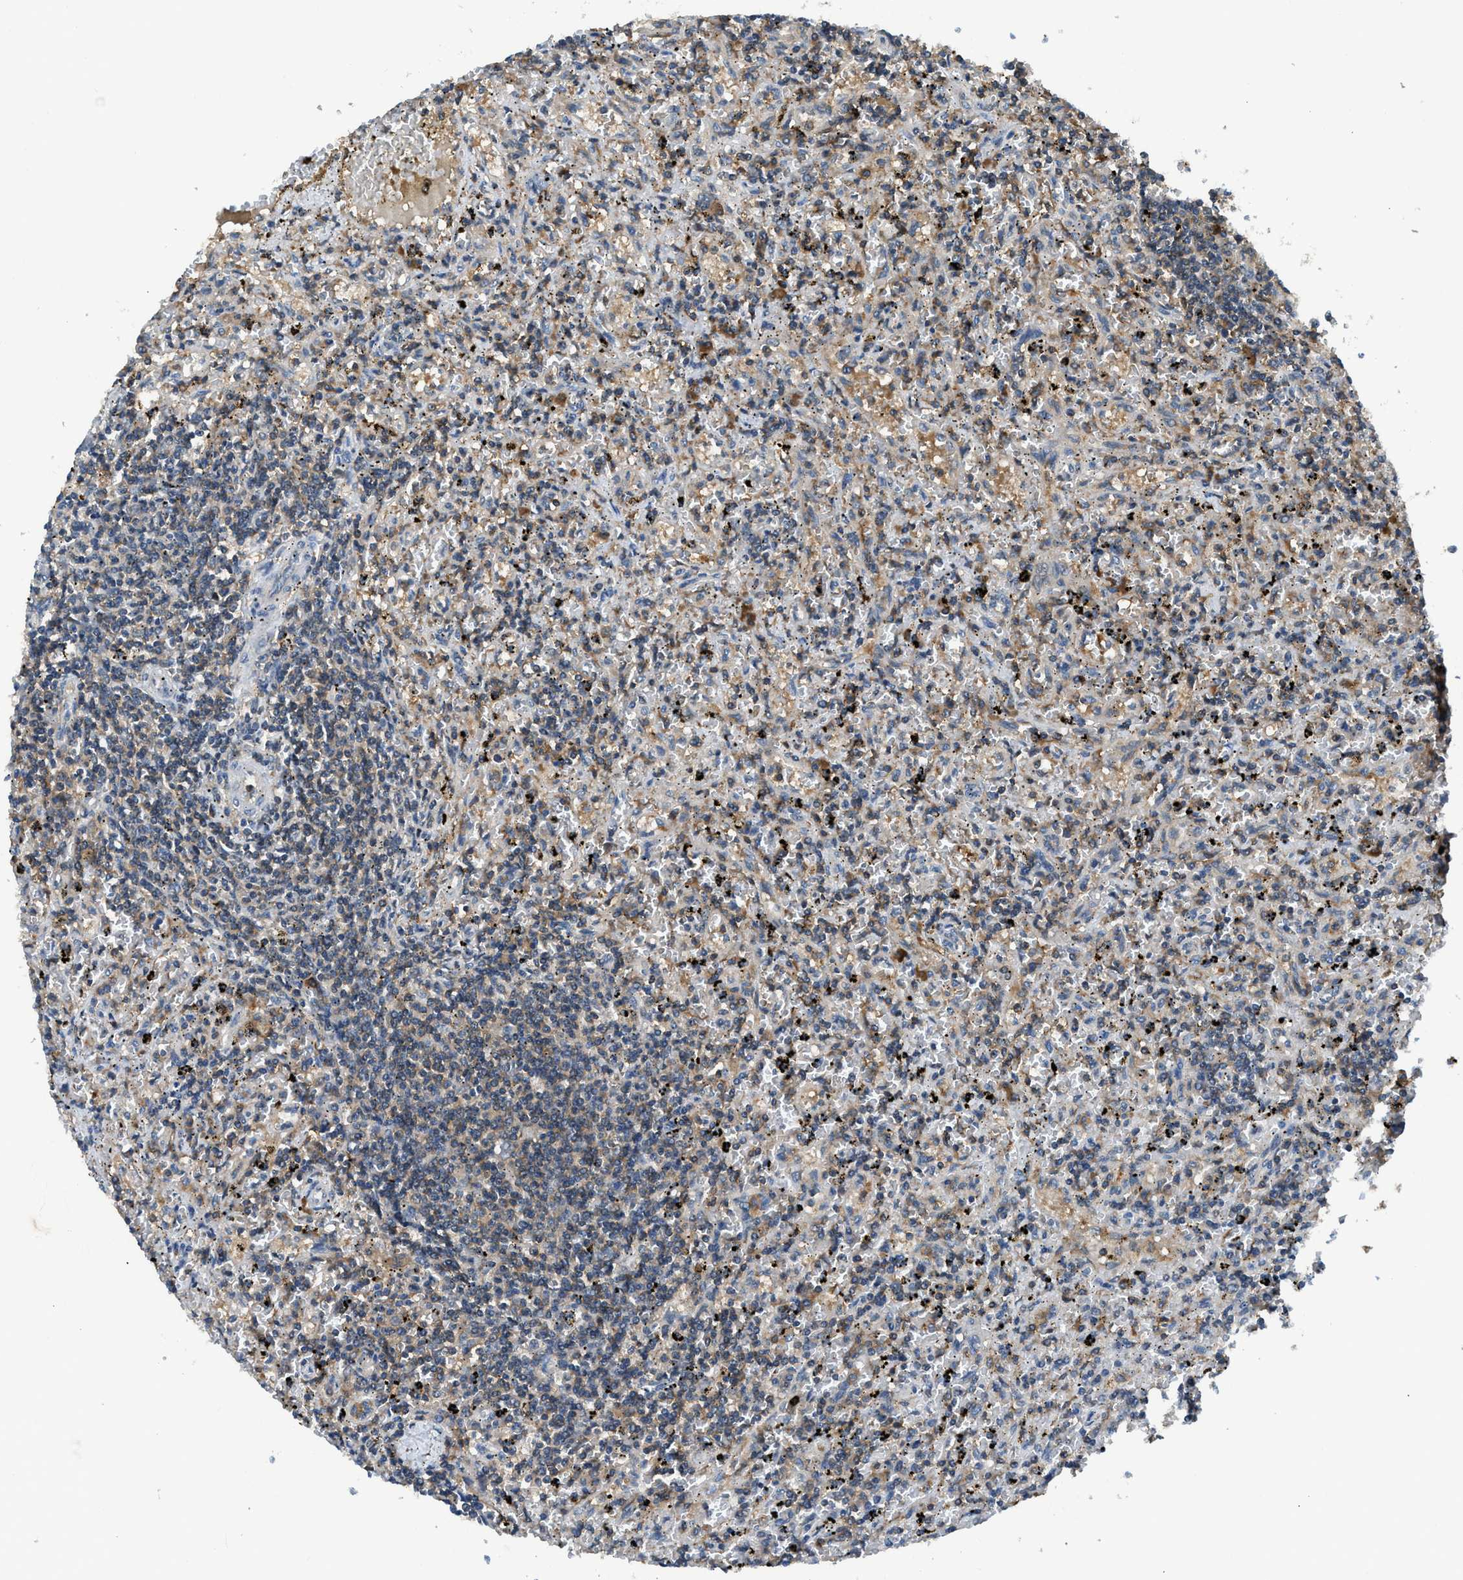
{"staining": {"intensity": "negative", "quantity": "none", "location": "none"}, "tissue": "lymphoma", "cell_type": "Tumor cells", "image_type": "cancer", "snomed": [{"axis": "morphology", "description": "Malignant lymphoma, non-Hodgkin's type, Low grade"}, {"axis": "topography", "description": "Spleen"}], "caption": "Human lymphoma stained for a protein using immunohistochemistry shows no positivity in tumor cells.", "gene": "PAFAH2", "patient": {"sex": "male", "age": 76}}